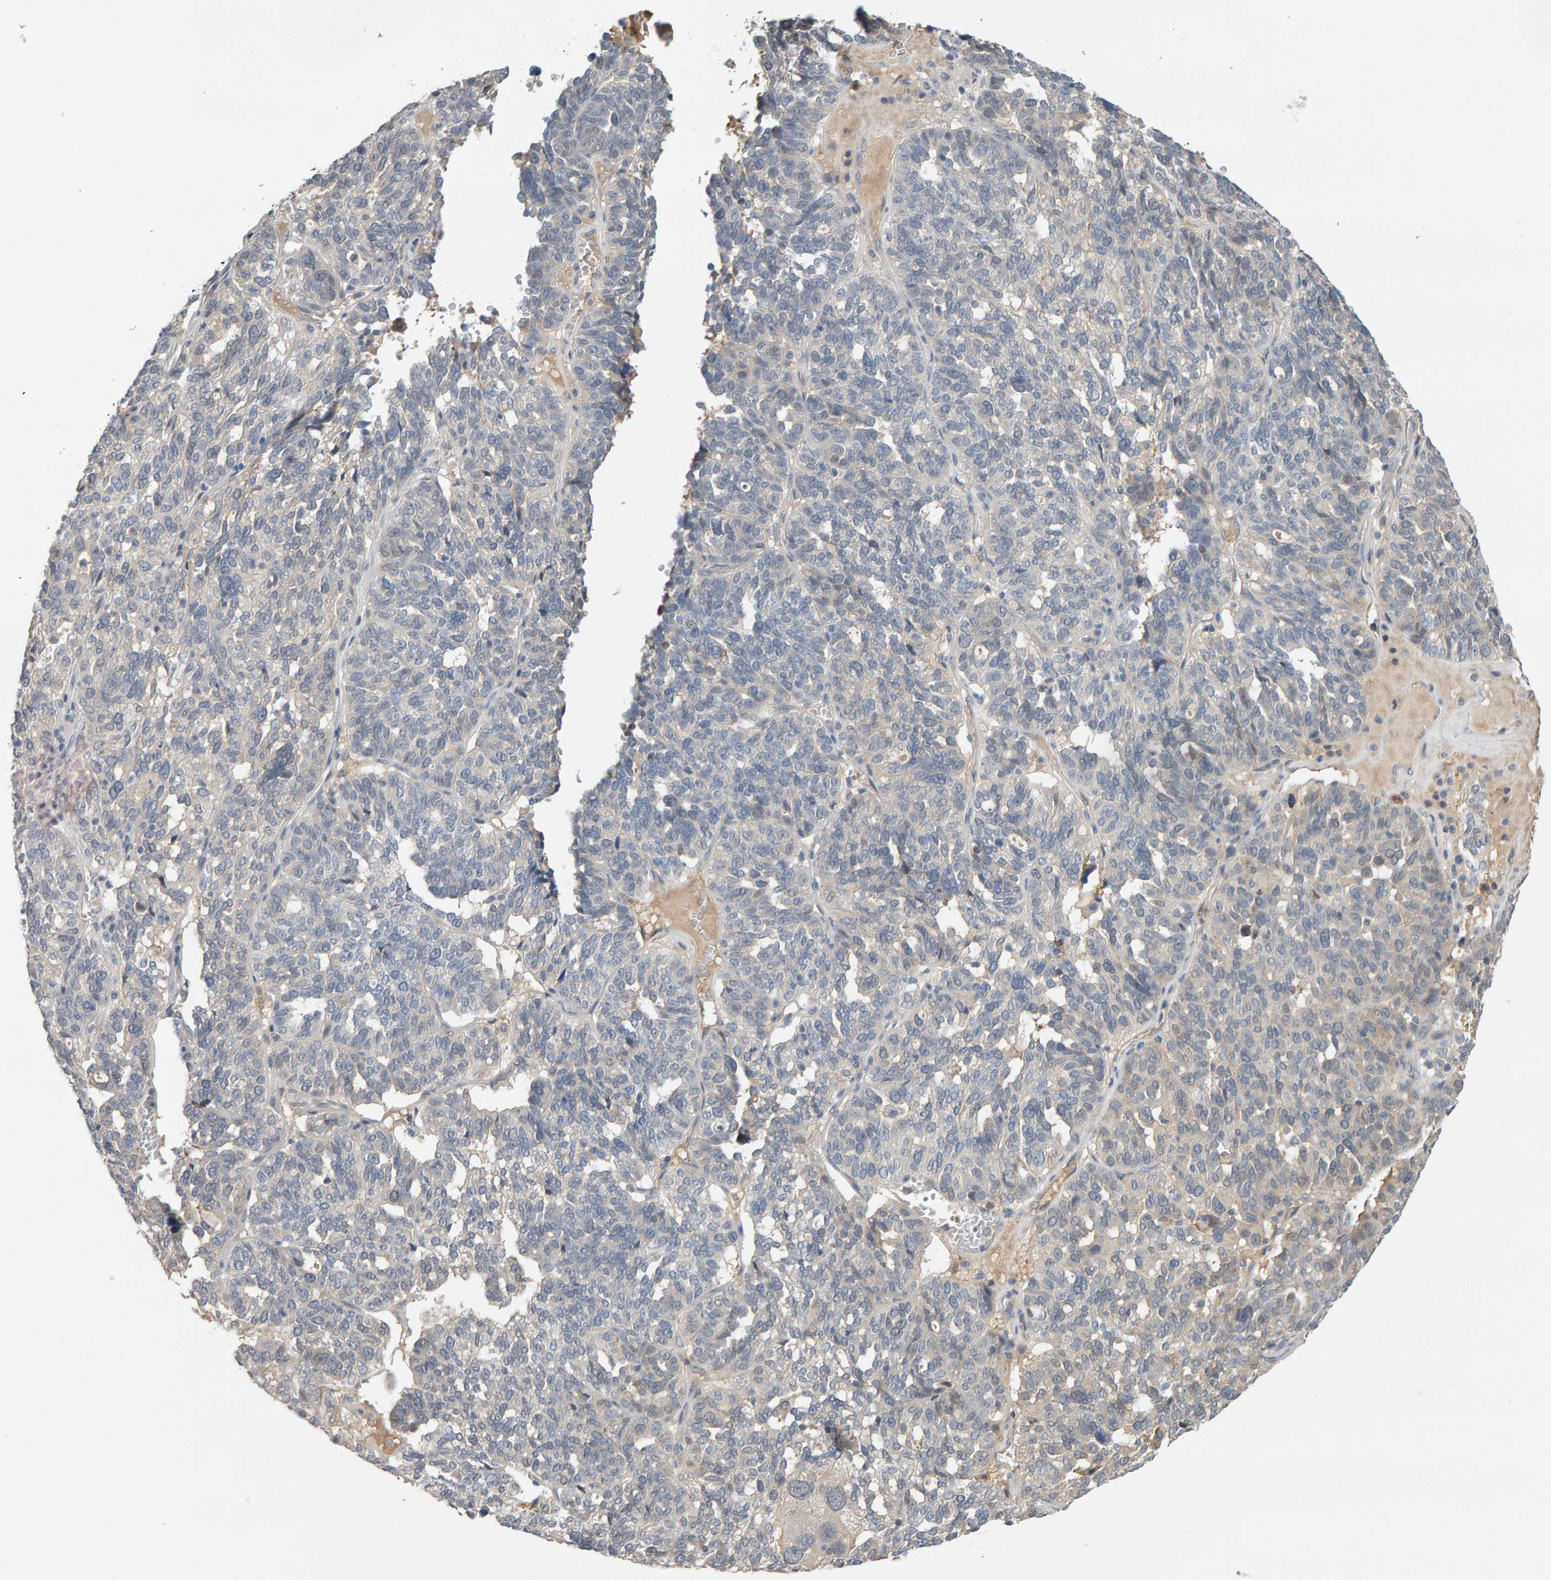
{"staining": {"intensity": "weak", "quantity": "<25%", "location": "cytoplasmic/membranous"}, "tissue": "ovarian cancer", "cell_type": "Tumor cells", "image_type": "cancer", "snomed": [{"axis": "morphology", "description": "Cystadenocarcinoma, serous, NOS"}, {"axis": "topography", "description": "Ovary"}], "caption": "IHC of human ovarian cancer shows no staining in tumor cells.", "gene": "GFUS", "patient": {"sex": "female", "age": 59}}